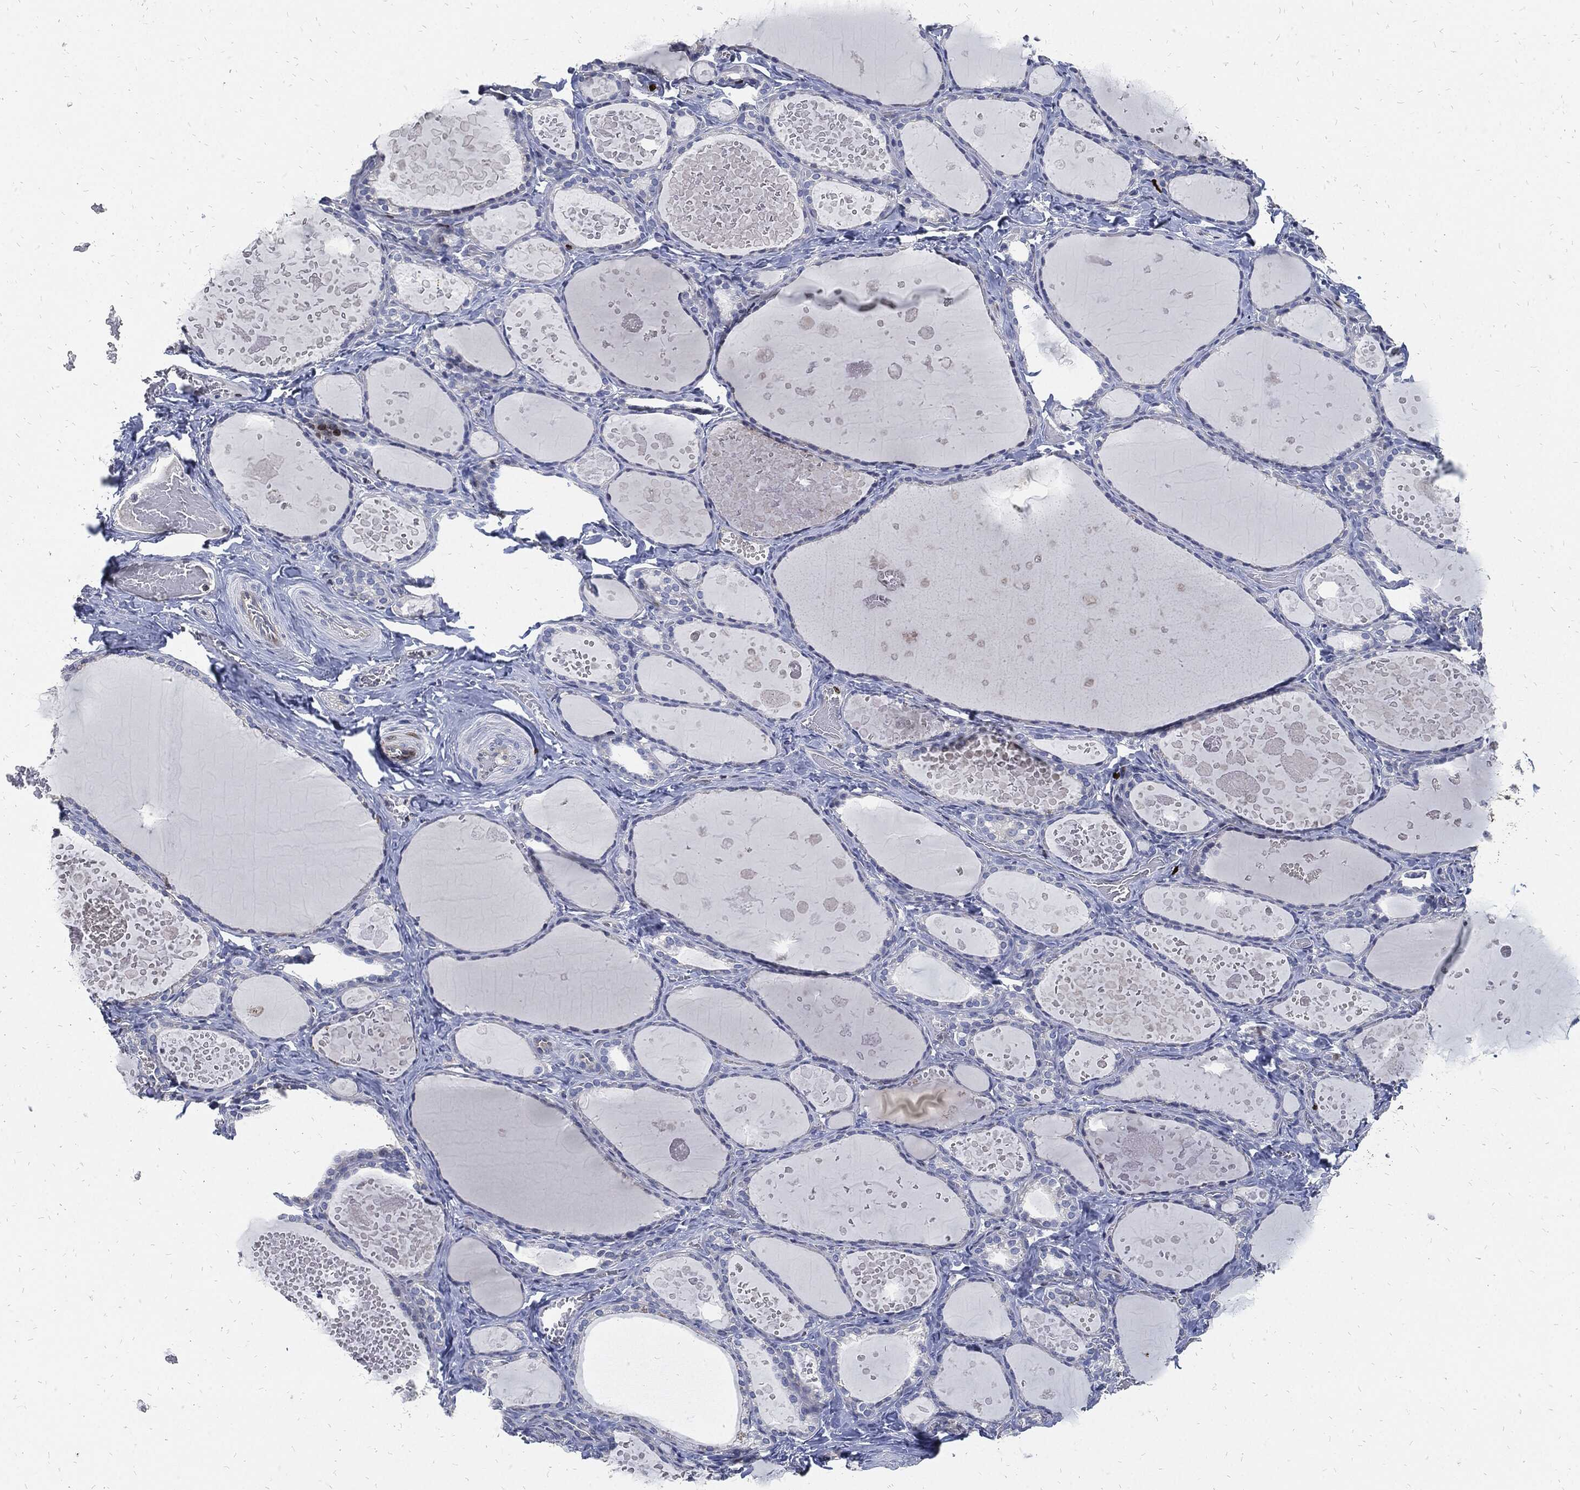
{"staining": {"intensity": "moderate", "quantity": "<25%", "location": "nuclear"}, "tissue": "thyroid gland", "cell_type": "Glandular cells", "image_type": "normal", "snomed": [{"axis": "morphology", "description": "Normal tissue, NOS"}, {"axis": "topography", "description": "Thyroid gland"}], "caption": "Moderate nuclear staining is seen in about <25% of glandular cells in unremarkable thyroid gland.", "gene": "MKI67", "patient": {"sex": "female", "age": 56}}